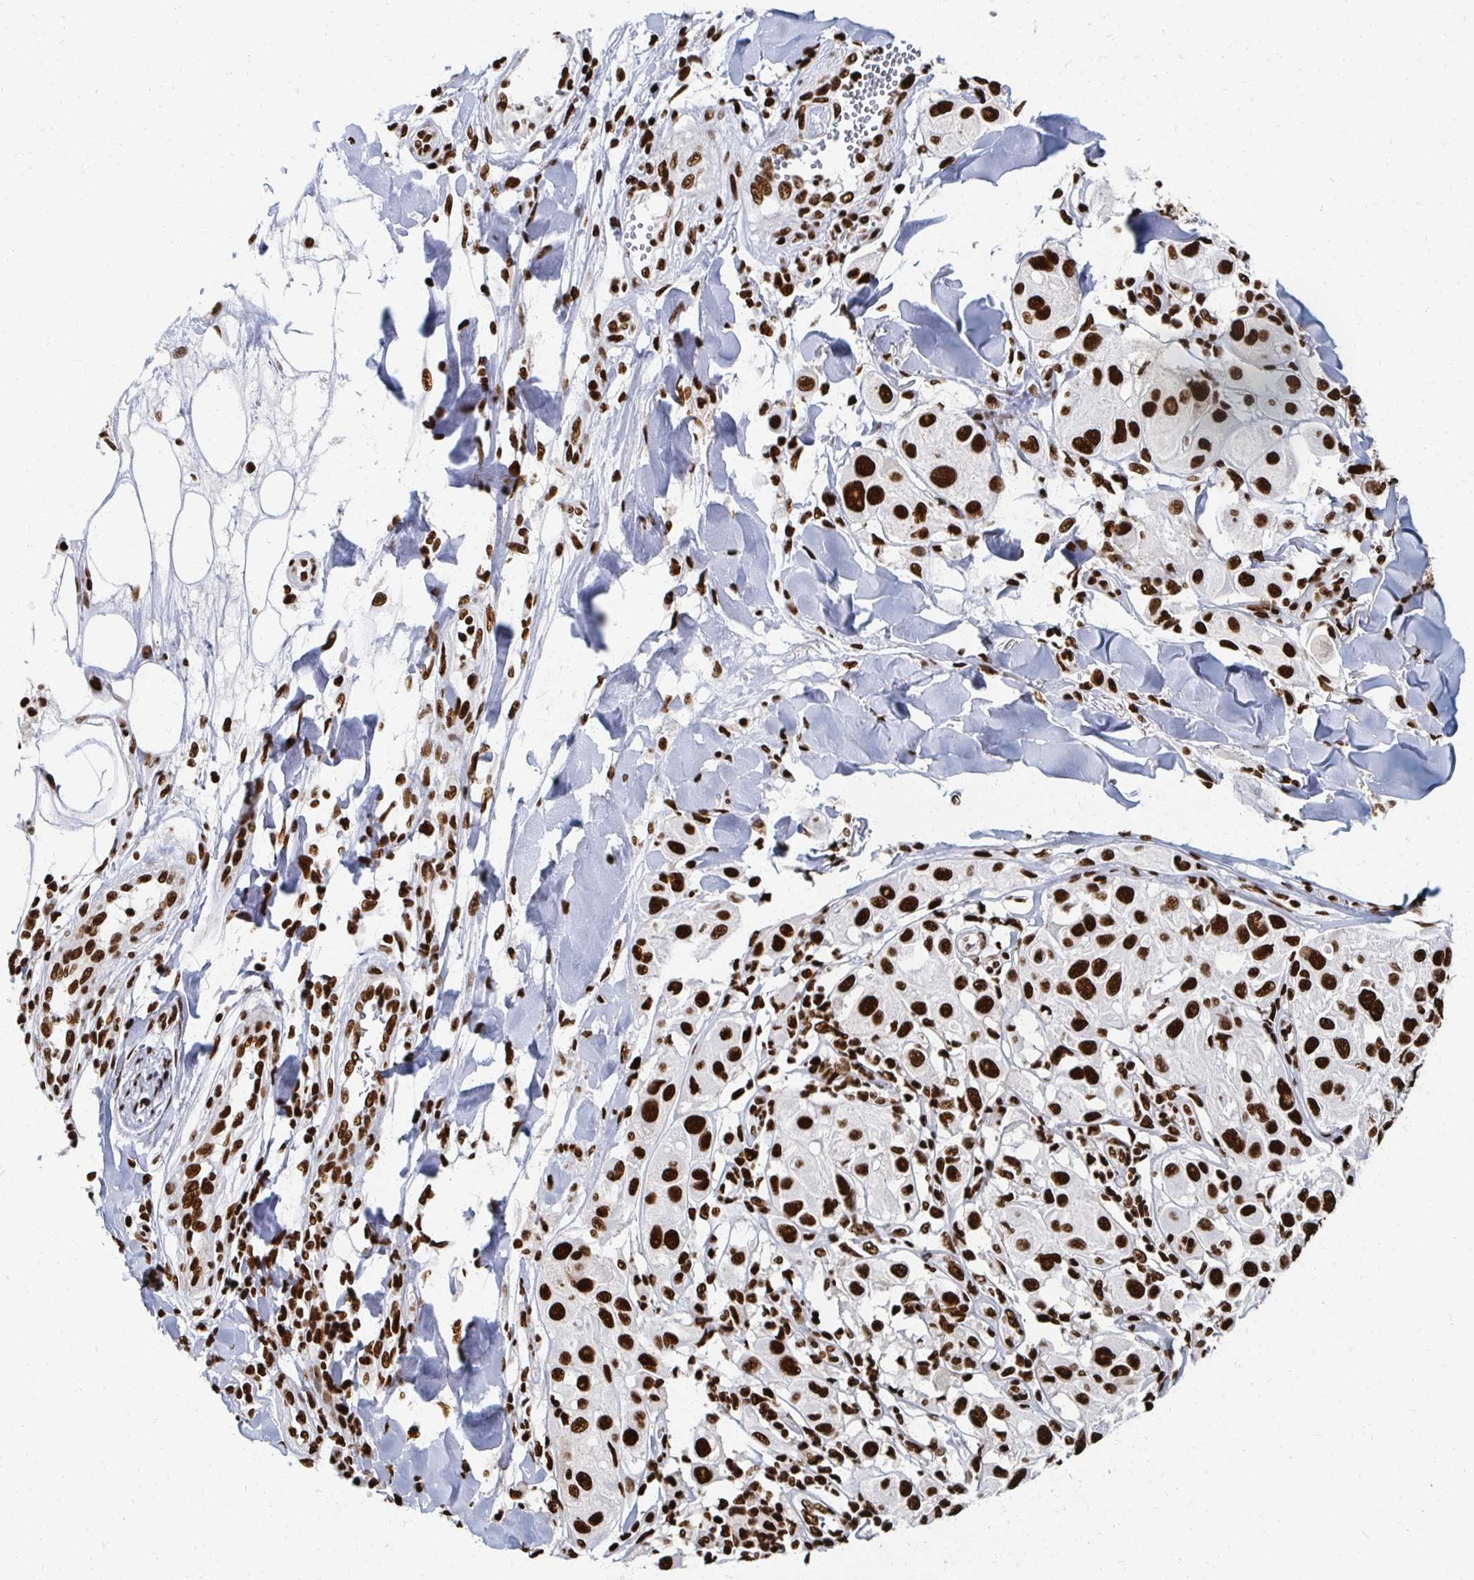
{"staining": {"intensity": "strong", "quantity": ">75%", "location": "nuclear"}, "tissue": "melanoma", "cell_type": "Tumor cells", "image_type": "cancer", "snomed": [{"axis": "morphology", "description": "Malignant melanoma, Metastatic site"}, {"axis": "topography", "description": "Skin"}], "caption": "Human melanoma stained for a protein (brown) displays strong nuclear positive staining in approximately >75% of tumor cells.", "gene": "RBBP7", "patient": {"sex": "male", "age": 41}}